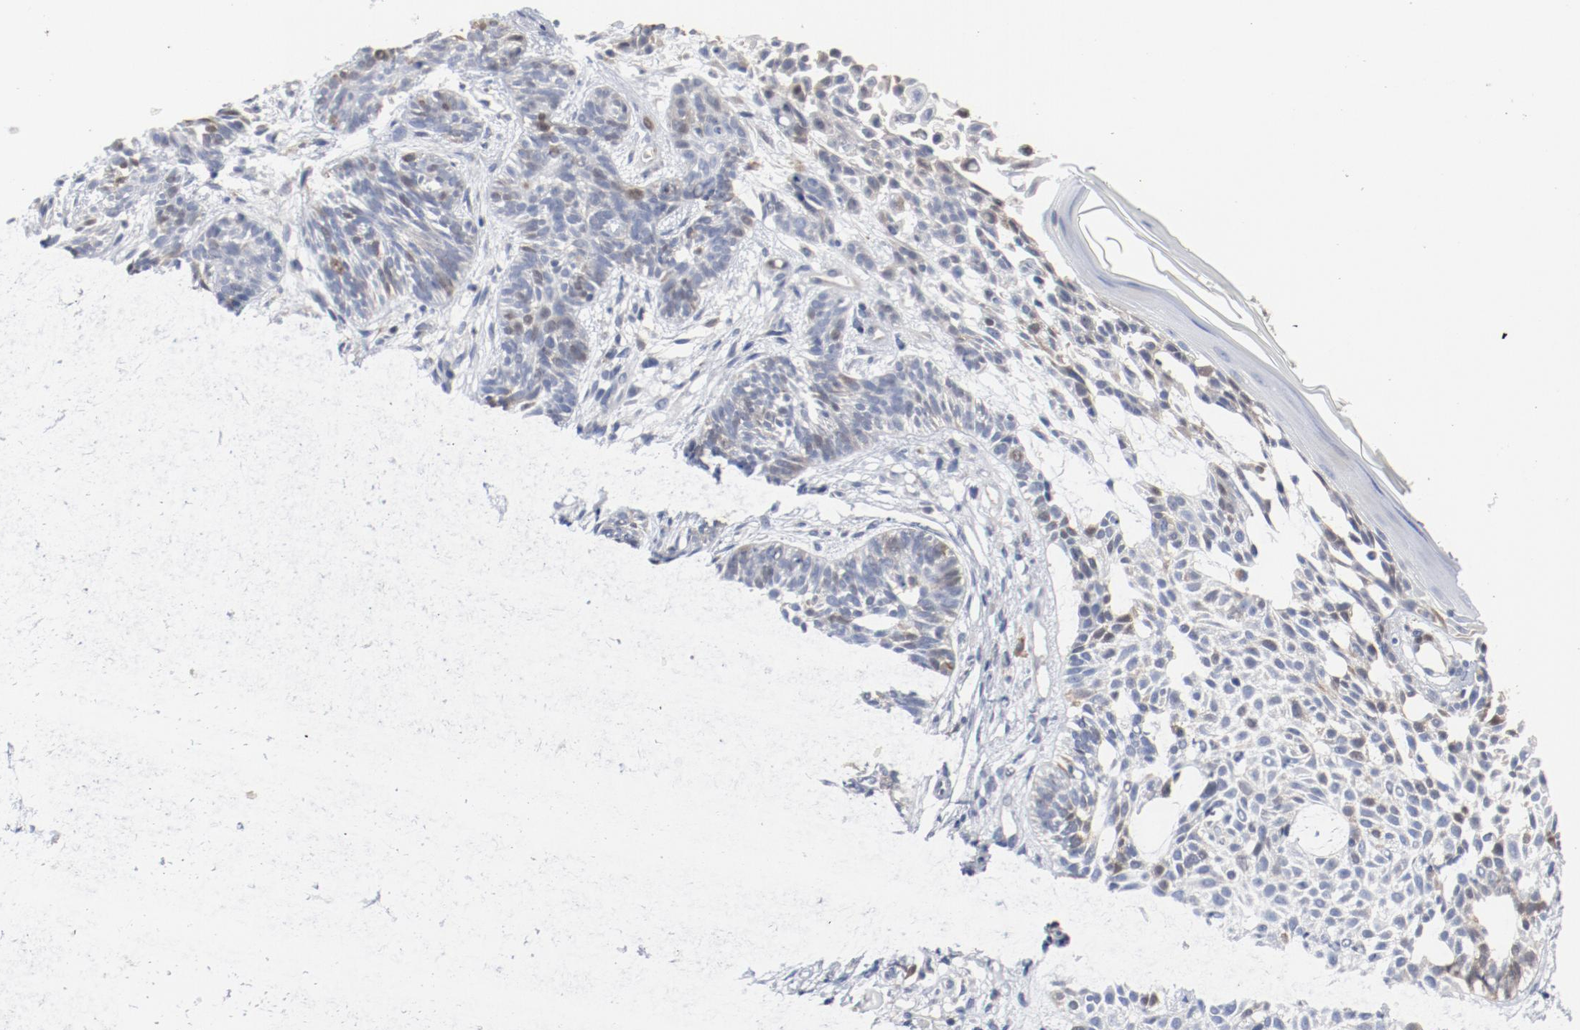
{"staining": {"intensity": "moderate", "quantity": "<25%", "location": "nuclear"}, "tissue": "skin cancer", "cell_type": "Tumor cells", "image_type": "cancer", "snomed": [{"axis": "morphology", "description": "Normal tissue, NOS"}, {"axis": "morphology", "description": "Basal cell carcinoma"}, {"axis": "topography", "description": "Skin"}], "caption": "Immunohistochemical staining of skin cancer reveals moderate nuclear protein expression in about <25% of tumor cells.", "gene": "CDK1", "patient": {"sex": "female", "age": 69}}